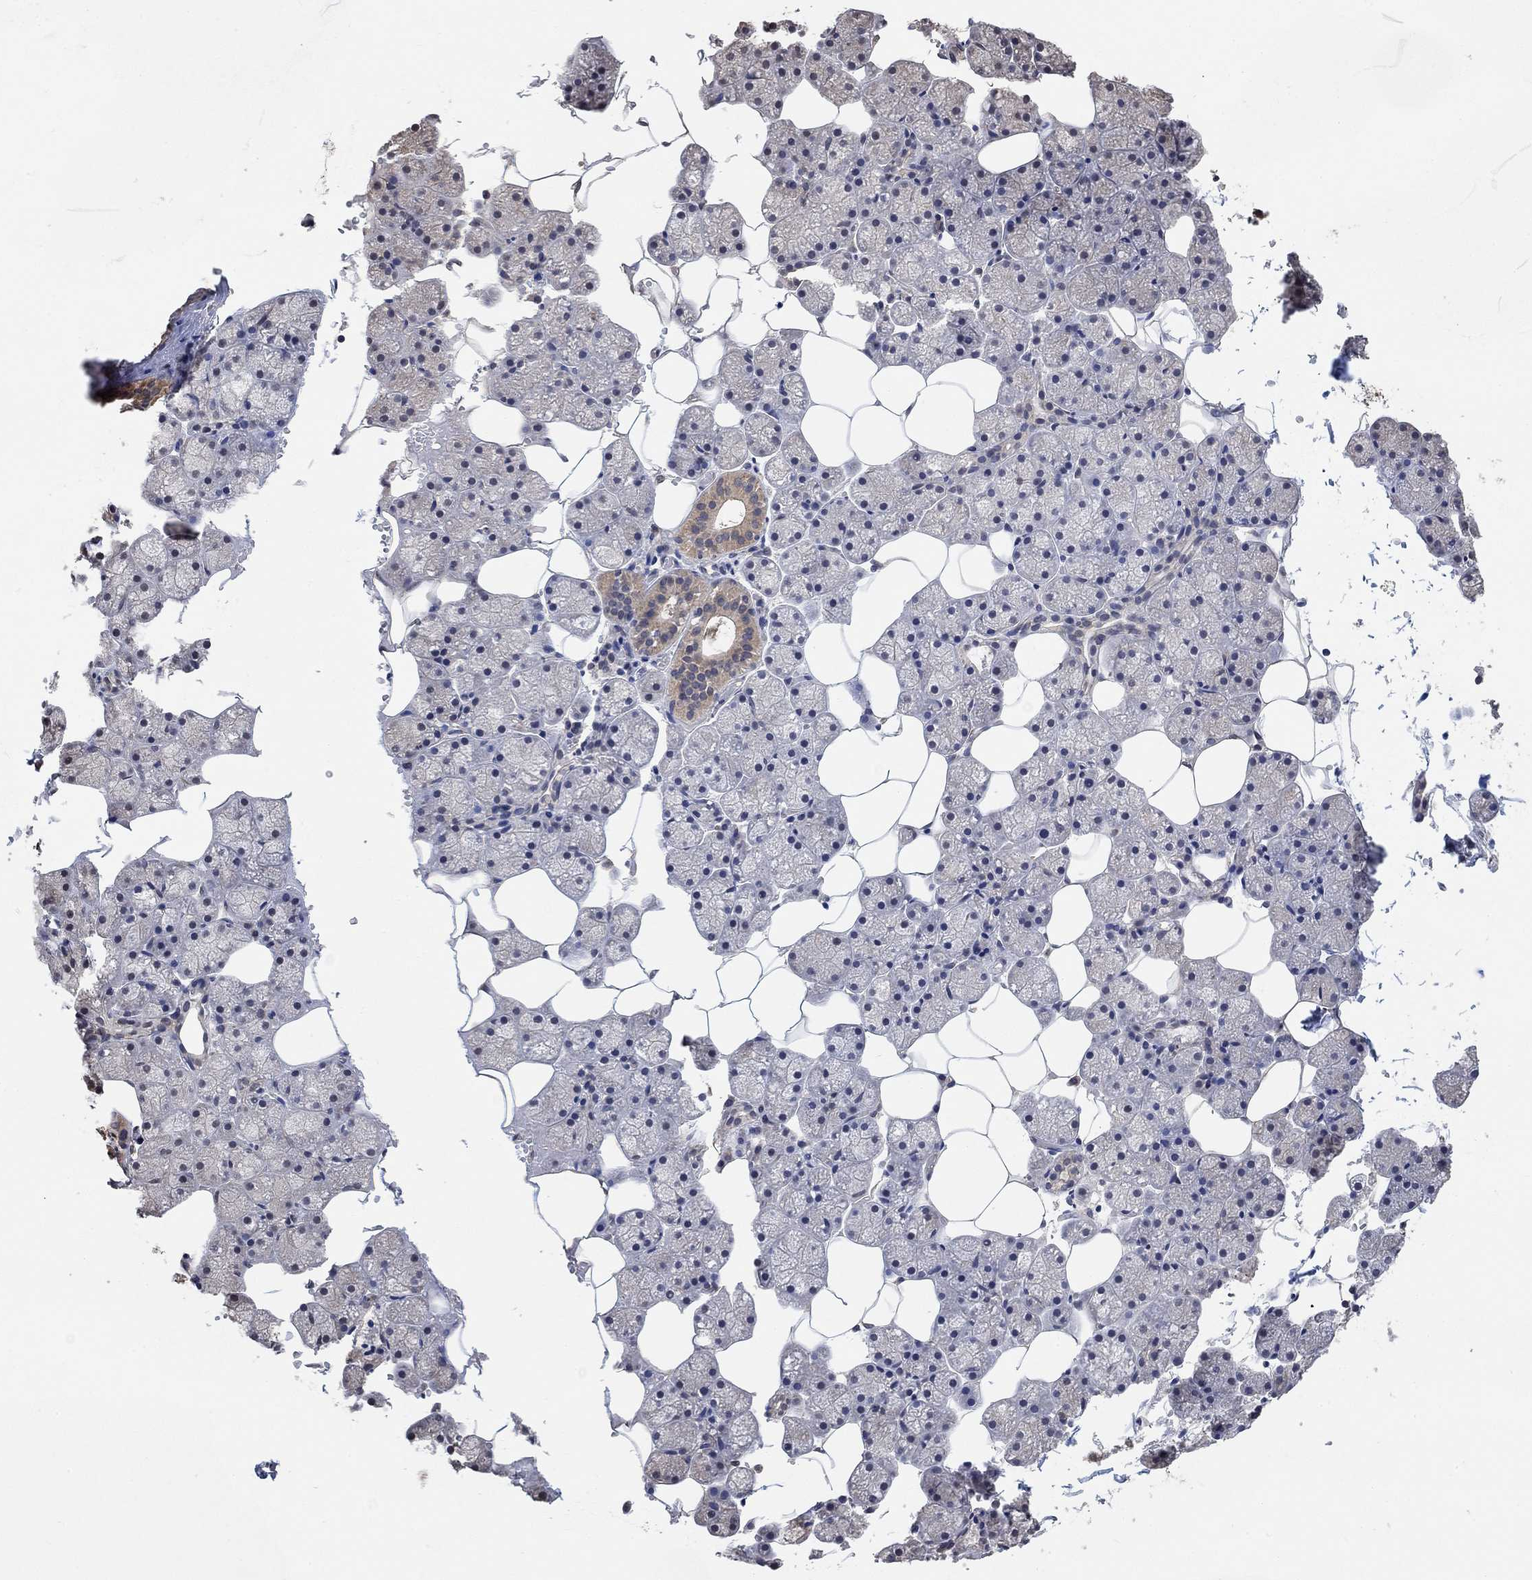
{"staining": {"intensity": "weak", "quantity": "<25%", "location": "cytoplasmic/membranous"}, "tissue": "salivary gland", "cell_type": "Glandular cells", "image_type": "normal", "snomed": [{"axis": "morphology", "description": "Normal tissue, NOS"}, {"axis": "topography", "description": "Salivary gland"}], "caption": "Immunohistochemistry histopathology image of unremarkable salivary gland: salivary gland stained with DAB displays no significant protein staining in glandular cells.", "gene": "UNC5B", "patient": {"sex": "male", "age": 38}}